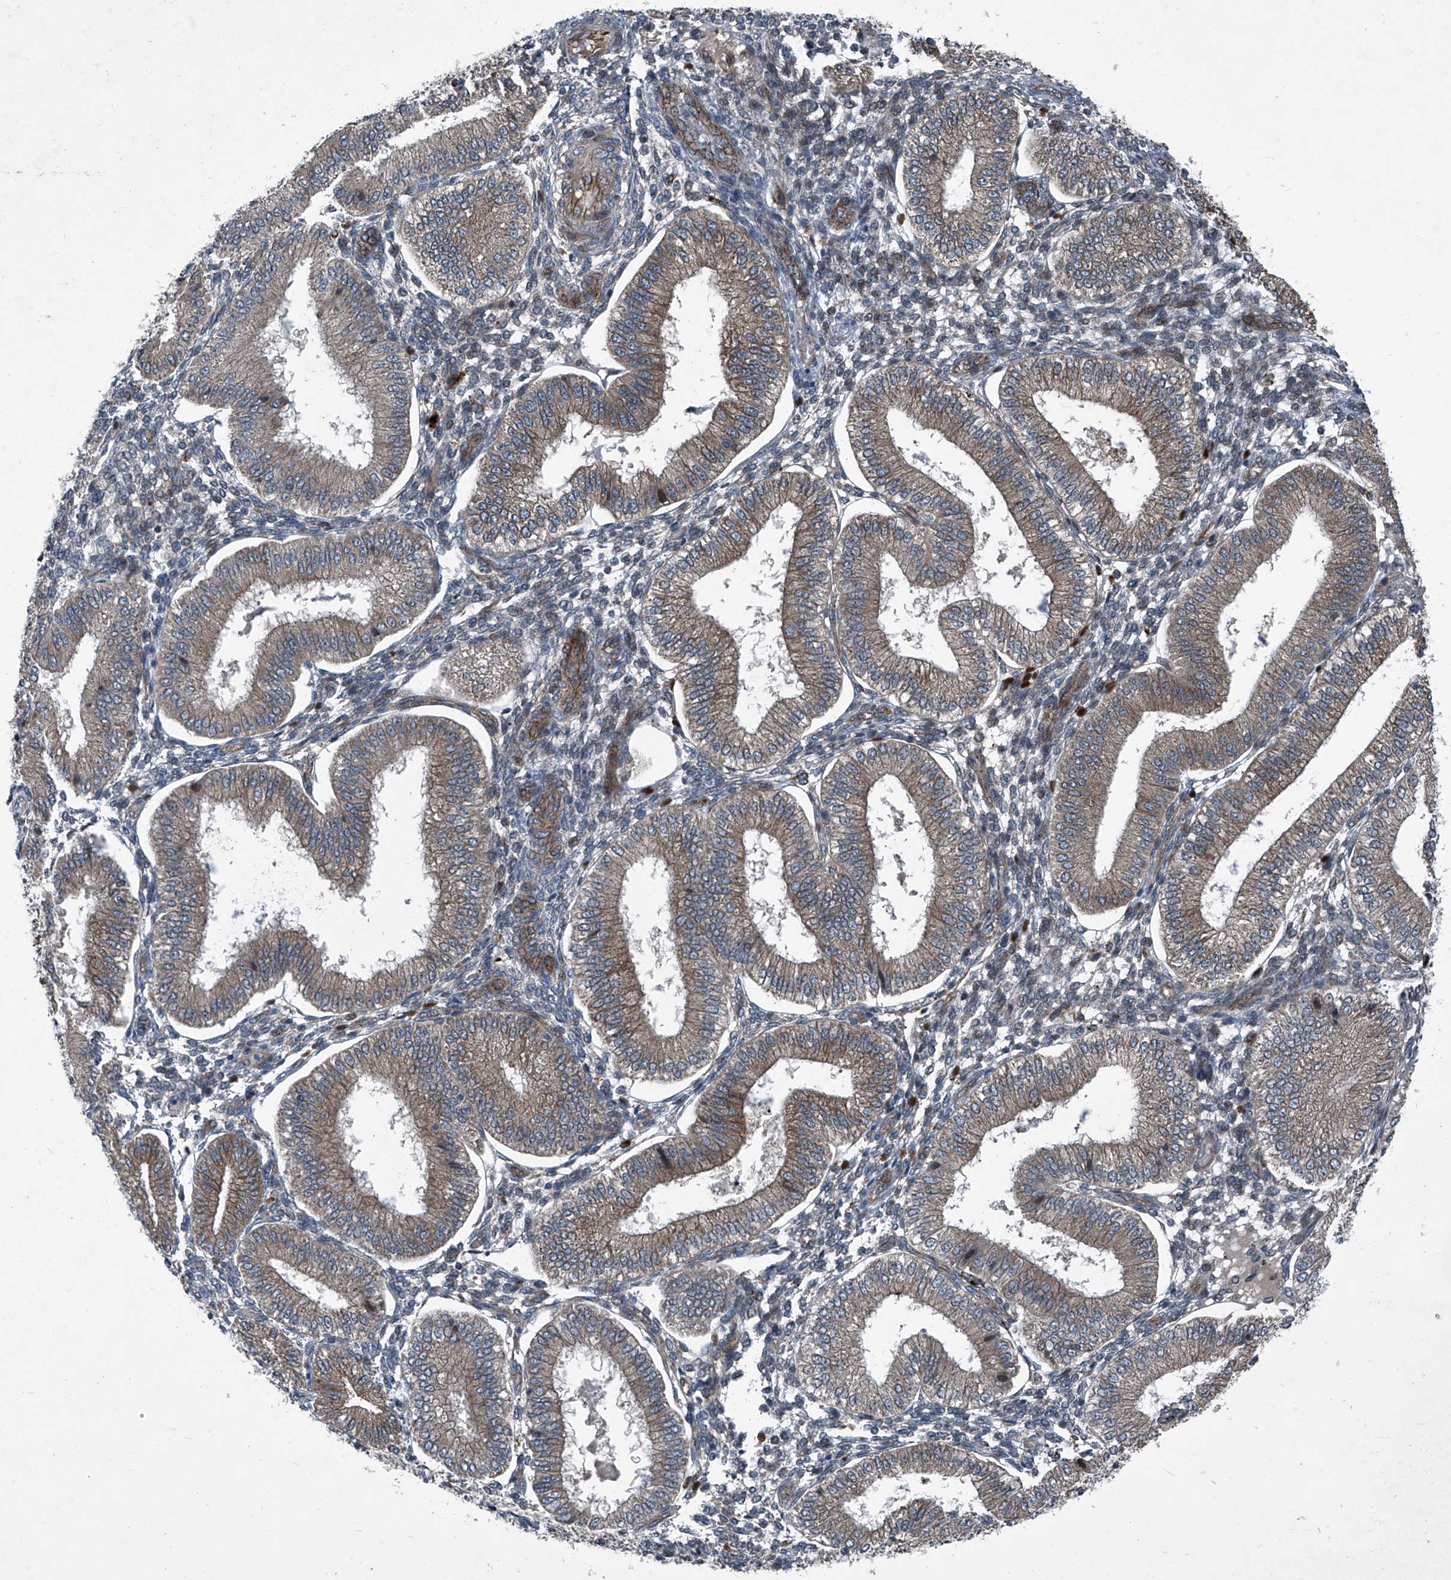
{"staining": {"intensity": "weak", "quantity": "<25%", "location": "cytoplasmic/membranous"}, "tissue": "endometrium", "cell_type": "Cells in endometrial stroma", "image_type": "normal", "snomed": [{"axis": "morphology", "description": "Normal tissue, NOS"}, {"axis": "topography", "description": "Endometrium"}], "caption": "Immunohistochemistry (IHC) image of normal human endometrium stained for a protein (brown), which shows no positivity in cells in endometrial stroma.", "gene": "SENP2", "patient": {"sex": "female", "age": 39}}